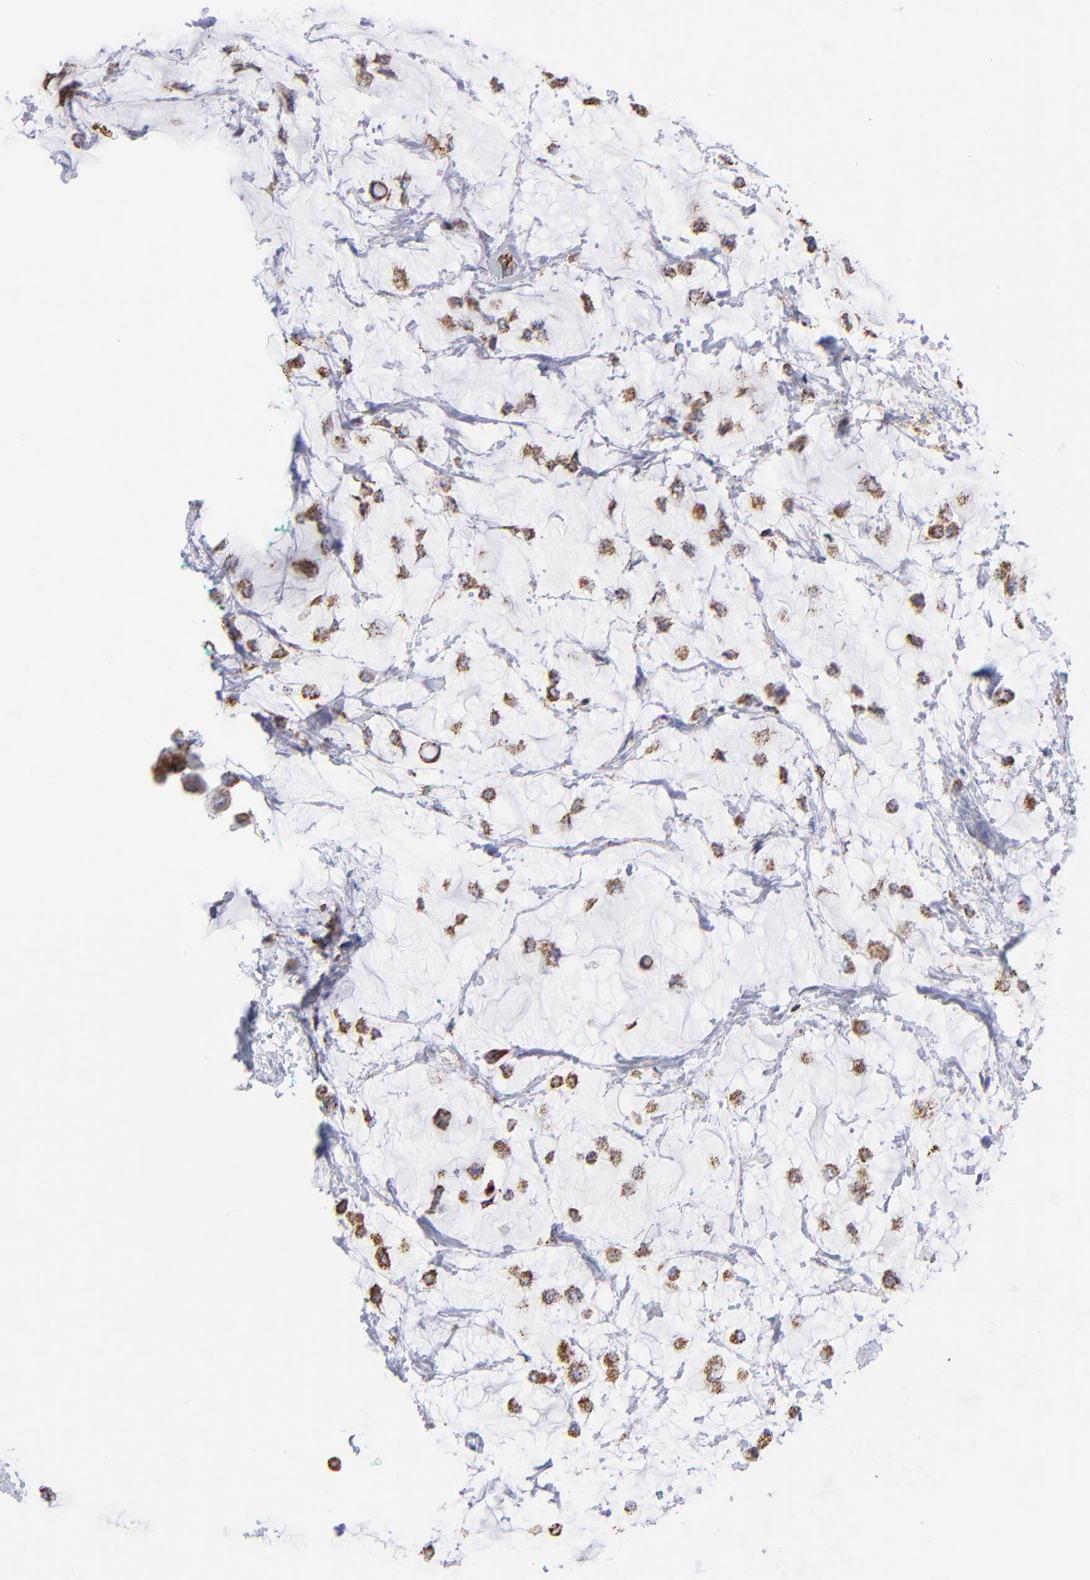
{"staining": {"intensity": "strong", "quantity": ">75%", "location": "cytoplasmic/membranous"}, "tissue": "breast cancer", "cell_type": "Tumor cells", "image_type": "cancer", "snomed": [{"axis": "morphology", "description": "Lobular carcinoma"}, {"axis": "topography", "description": "Breast"}], "caption": "This is a photomicrograph of immunohistochemistry (IHC) staining of breast cancer, which shows strong positivity in the cytoplasmic/membranous of tumor cells.", "gene": "PHB1", "patient": {"sex": "female", "age": 85}}